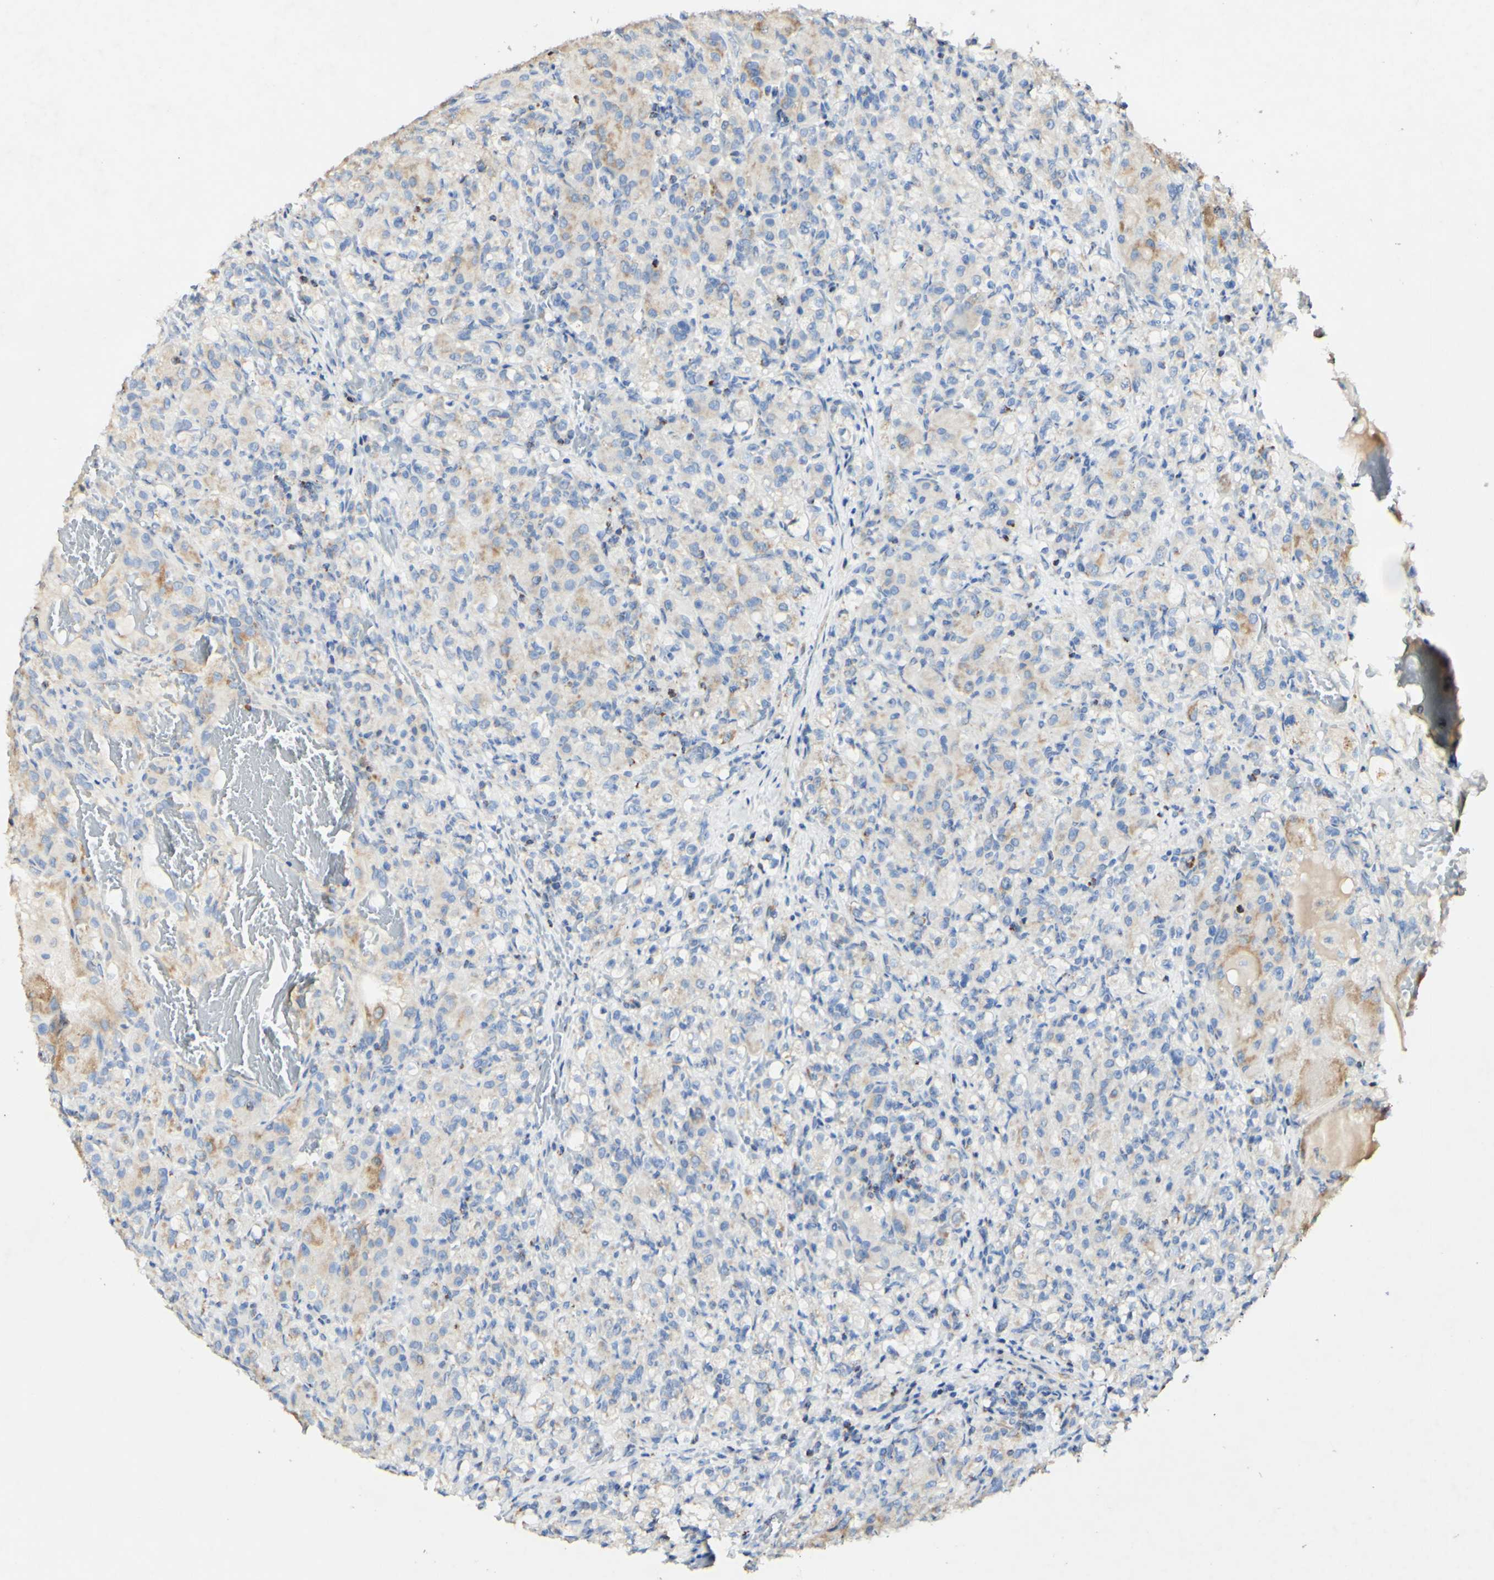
{"staining": {"intensity": "weak", "quantity": "<25%", "location": "cytoplasmic/membranous"}, "tissue": "renal cancer", "cell_type": "Tumor cells", "image_type": "cancer", "snomed": [{"axis": "morphology", "description": "Adenocarcinoma, NOS"}, {"axis": "topography", "description": "Kidney"}], "caption": "Protein analysis of adenocarcinoma (renal) exhibits no significant positivity in tumor cells.", "gene": "OXCT1", "patient": {"sex": "male", "age": 61}}